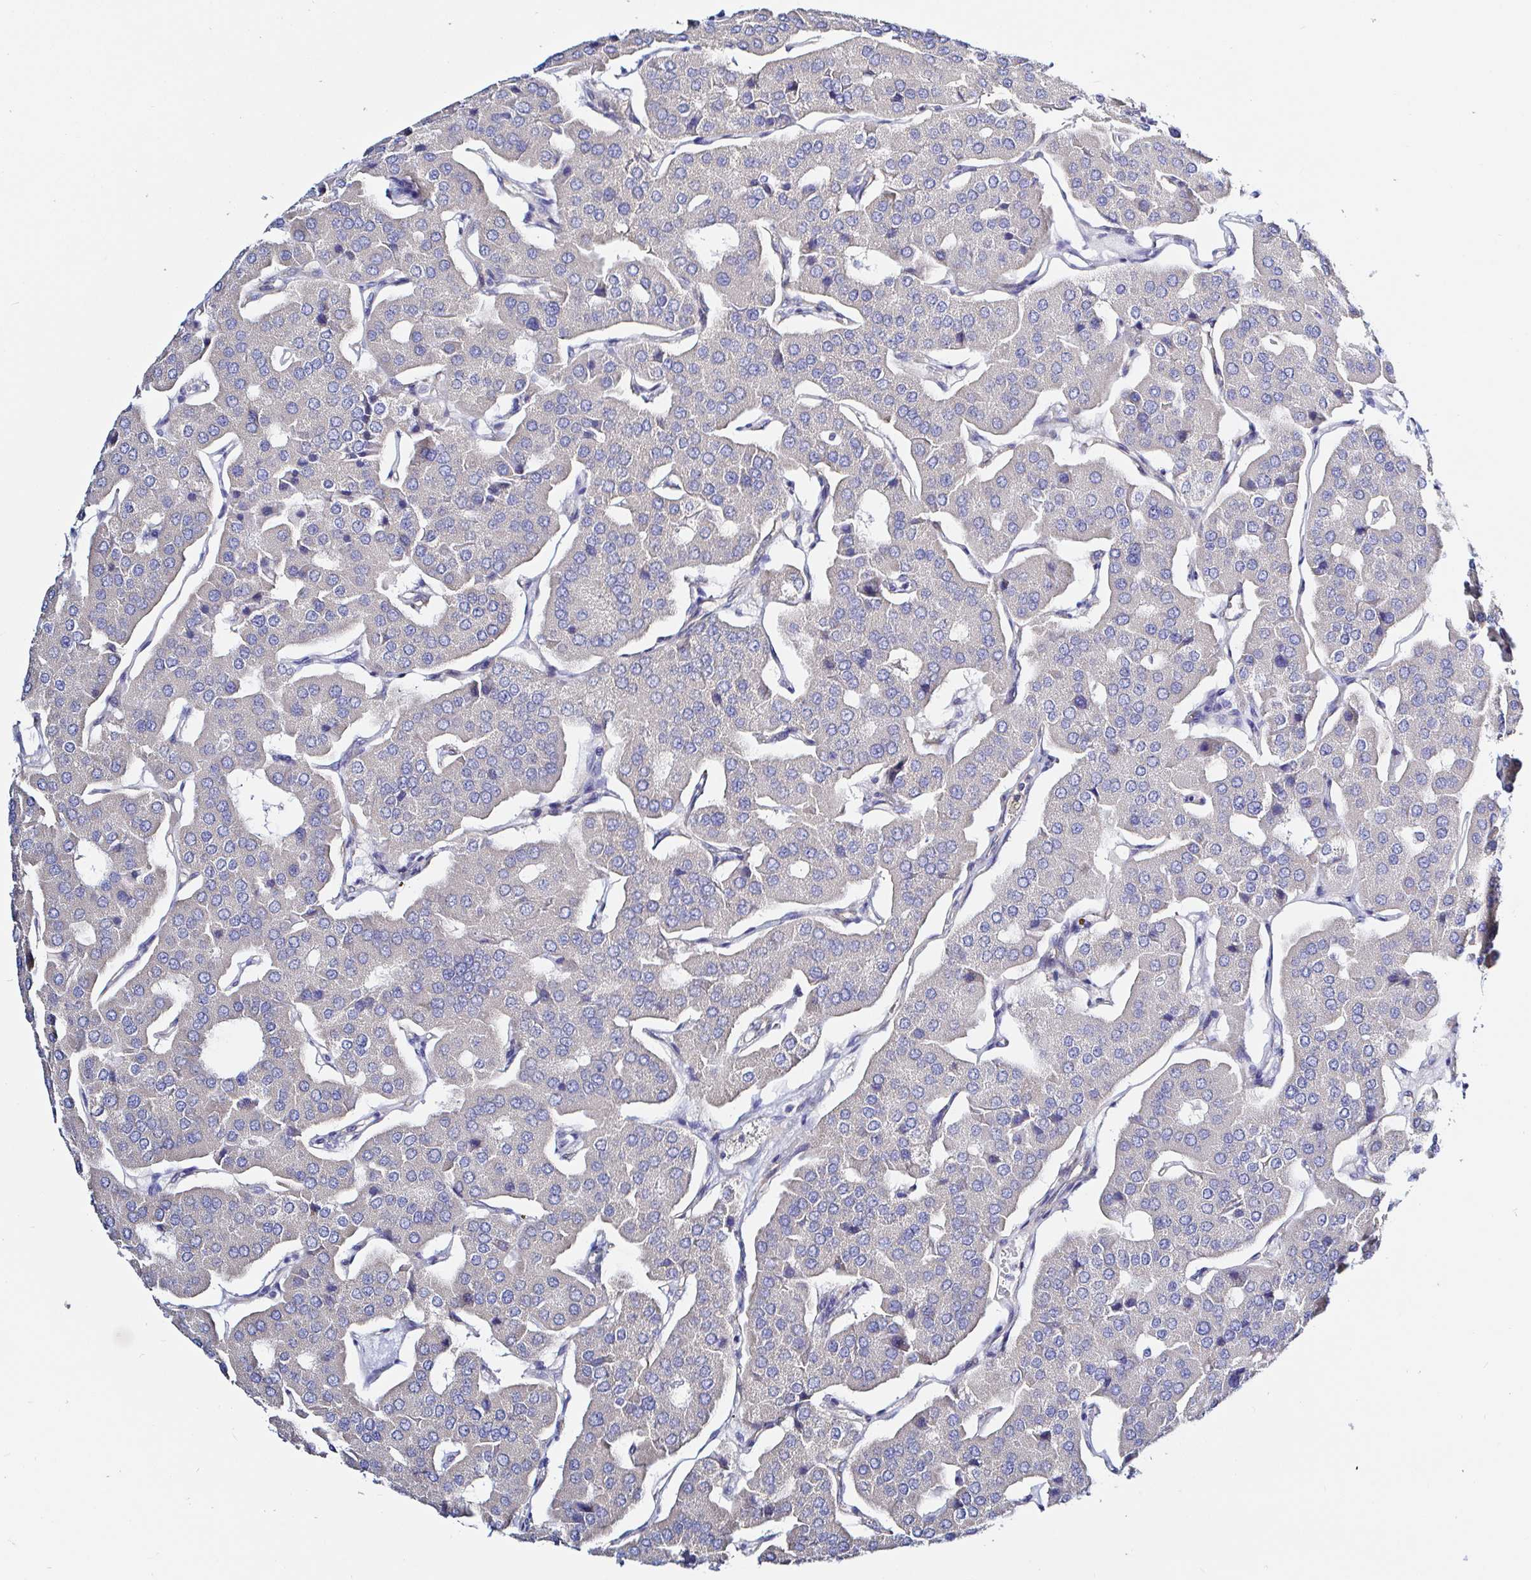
{"staining": {"intensity": "negative", "quantity": "none", "location": "none"}, "tissue": "parathyroid gland", "cell_type": "Glandular cells", "image_type": "normal", "snomed": [{"axis": "morphology", "description": "Normal tissue, NOS"}, {"axis": "morphology", "description": "Adenoma, NOS"}, {"axis": "topography", "description": "Parathyroid gland"}], "caption": "High power microscopy micrograph of an immunohistochemistry image of unremarkable parathyroid gland, revealing no significant staining in glandular cells. (DAB (3,3'-diaminobenzidine) immunohistochemistry (IHC) with hematoxylin counter stain).", "gene": "ARL4D", "patient": {"sex": "female", "age": 86}}